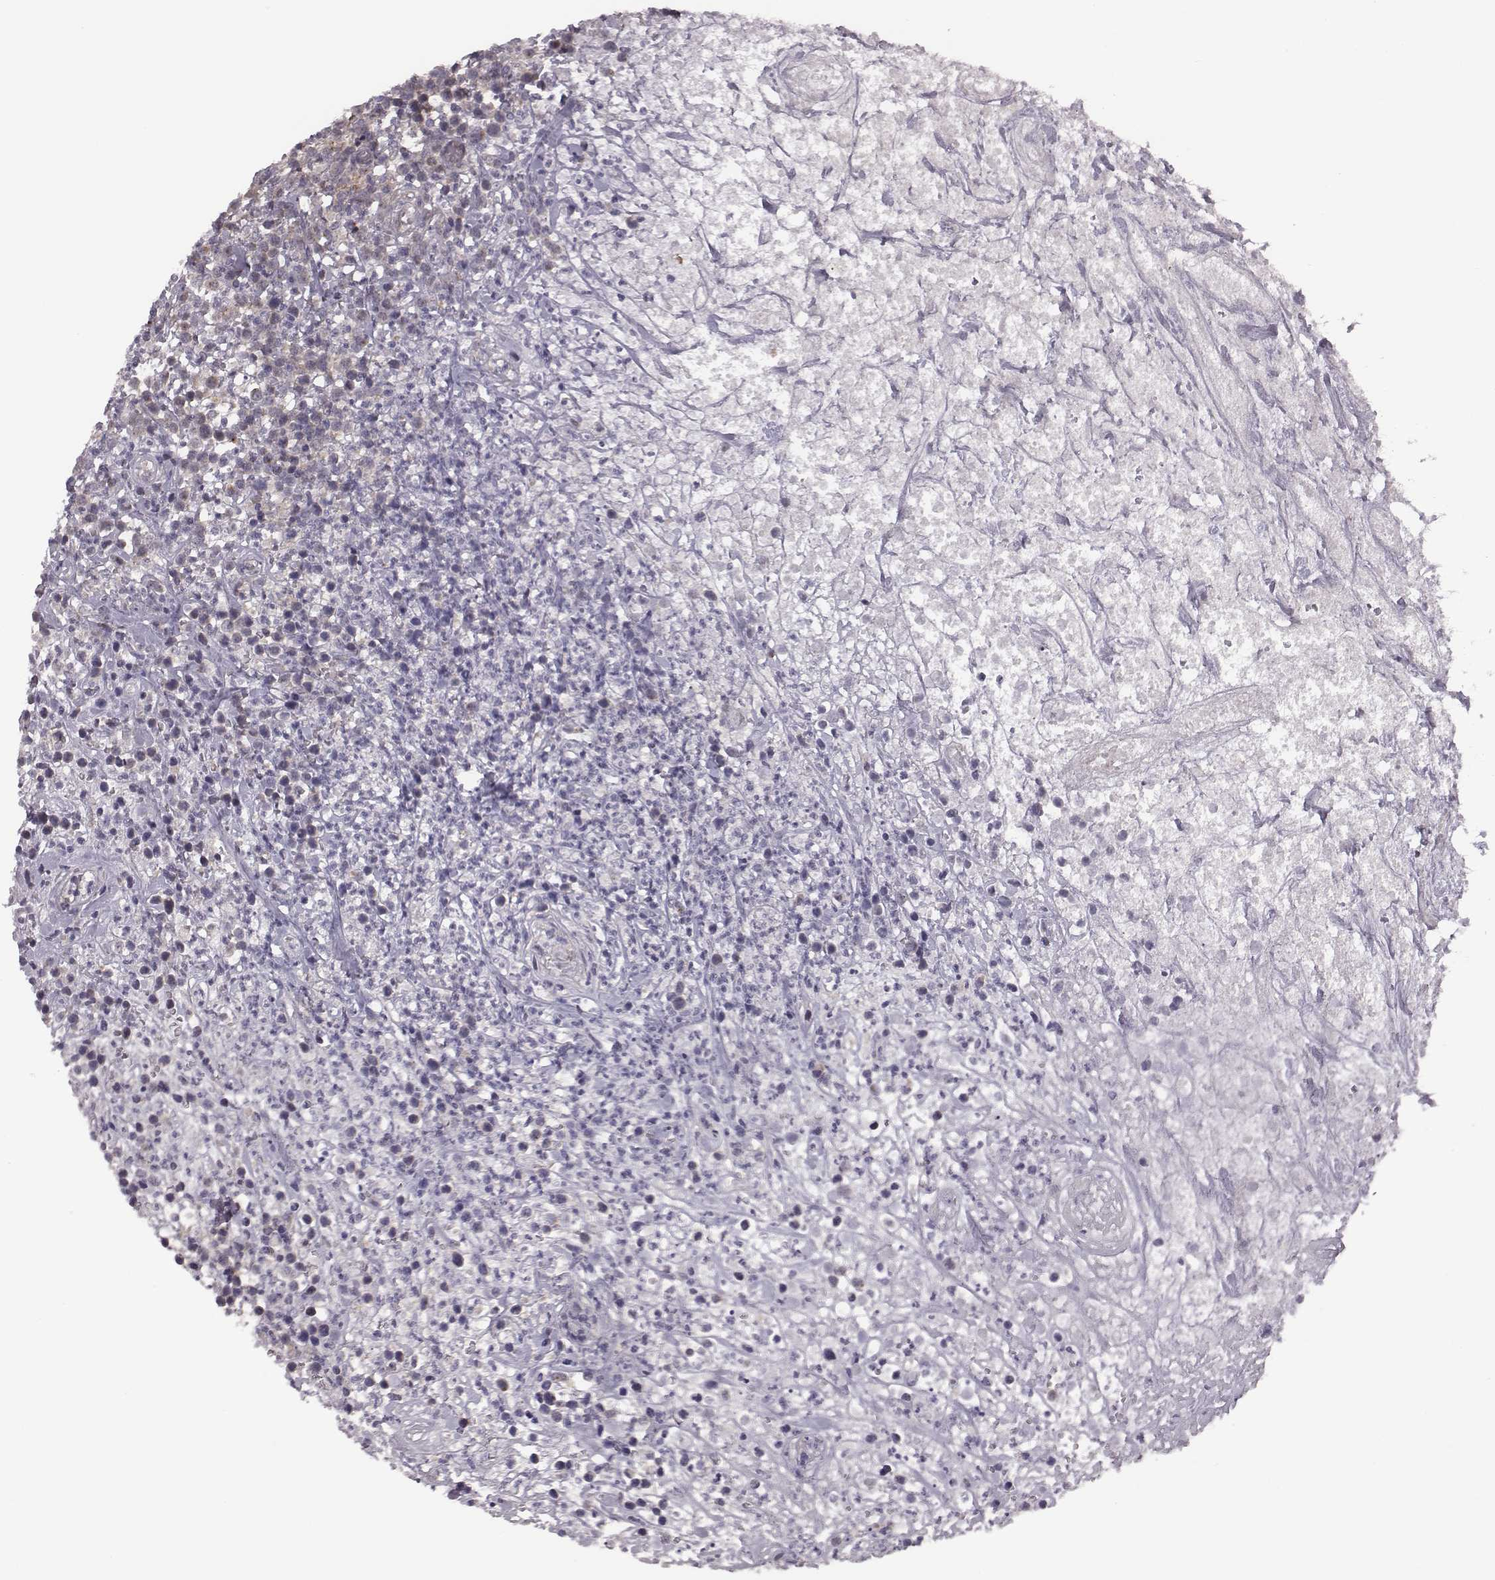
{"staining": {"intensity": "negative", "quantity": "none", "location": "none"}, "tissue": "lymphoma", "cell_type": "Tumor cells", "image_type": "cancer", "snomed": [{"axis": "morphology", "description": "Malignant lymphoma, non-Hodgkin's type, High grade"}, {"axis": "topography", "description": "Soft tissue"}], "caption": "IHC of human lymphoma shows no staining in tumor cells.", "gene": "BICDL1", "patient": {"sex": "female", "age": 56}}